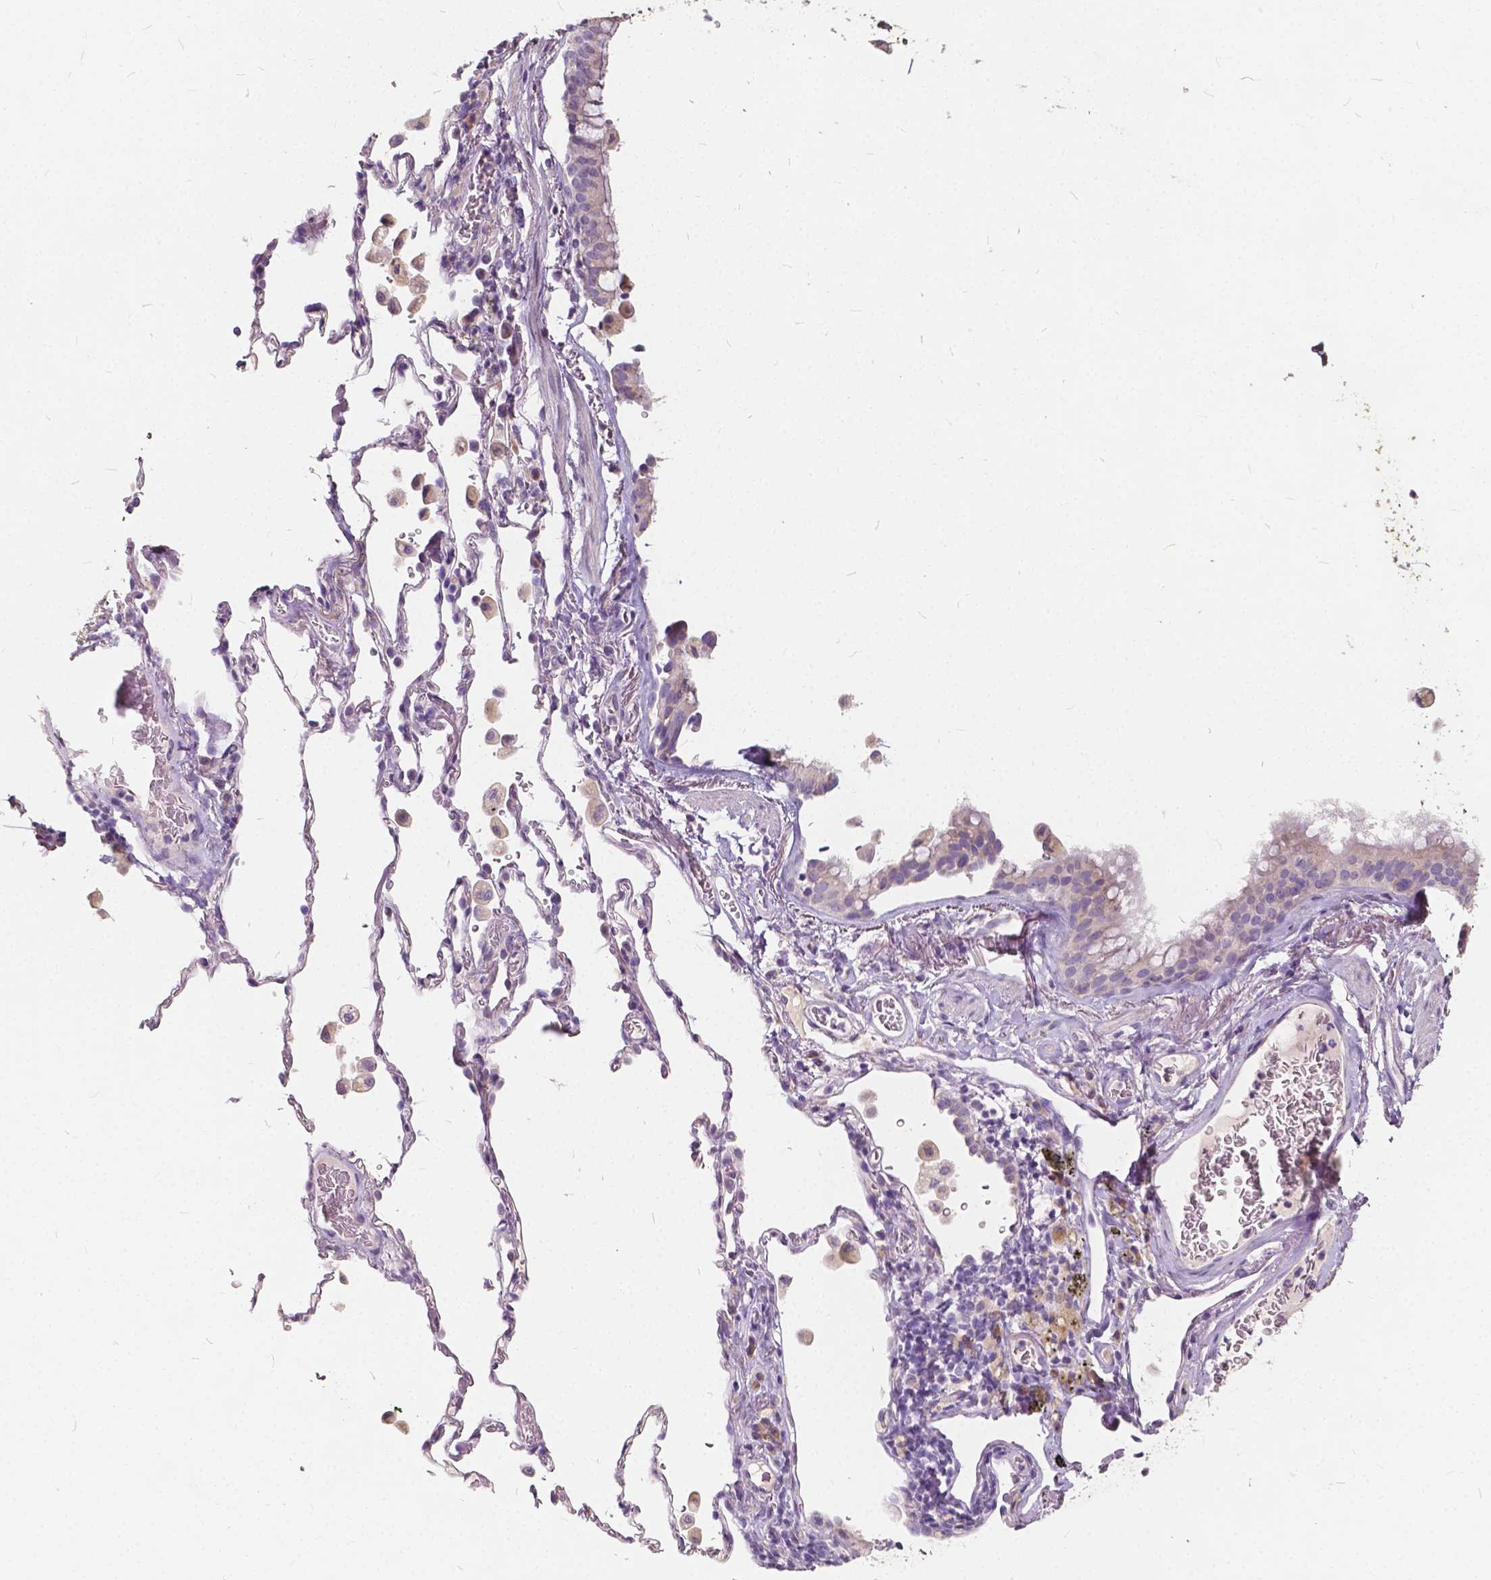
{"staining": {"intensity": "weak", "quantity": "25%-75%", "location": "cytoplasmic/membranous"}, "tissue": "bronchus", "cell_type": "Respiratory epithelial cells", "image_type": "normal", "snomed": [{"axis": "morphology", "description": "Normal tissue, NOS"}, {"axis": "topography", "description": "Bronchus"}, {"axis": "topography", "description": "Lung"}], "caption": "The micrograph exhibits staining of benign bronchus, revealing weak cytoplasmic/membranous protein expression (brown color) within respiratory epithelial cells.", "gene": "SLC7A8", "patient": {"sex": "male", "age": 54}}